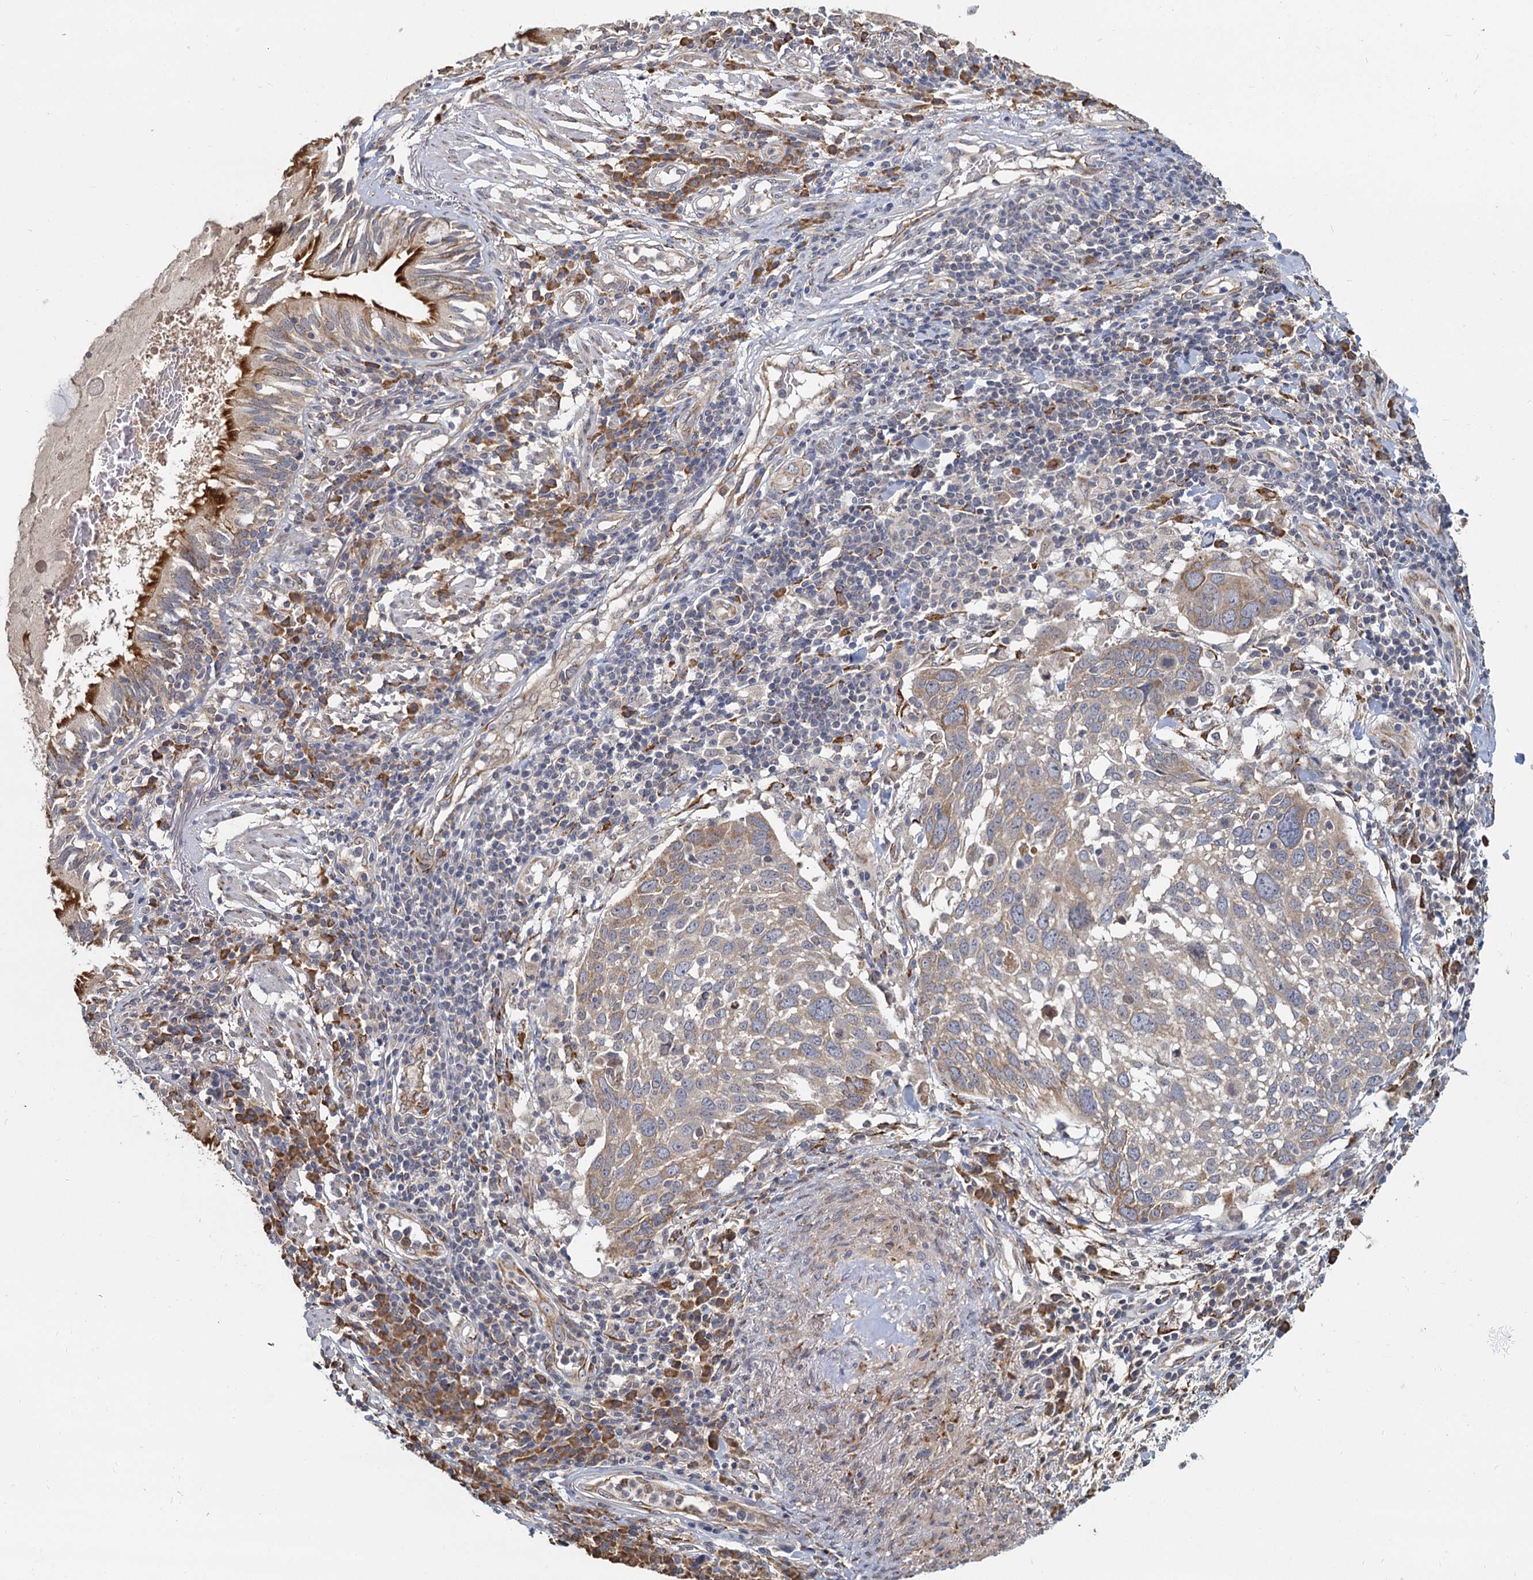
{"staining": {"intensity": "weak", "quantity": "25%-75%", "location": "cytoplasmic/membranous"}, "tissue": "lung cancer", "cell_type": "Tumor cells", "image_type": "cancer", "snomed": [{"axis": "morphology", "description": "Squamous cell carcinoma, NOS"}, {"axis": "topography", "description": "Lung"}], "caption": "DAB immunohistochemical staining of lung cancer (squamous cell carcinoma) demonstrates weak cytoplasmic/membranous protein positivity in about 25%-75% of tumor cells.", "gene": "LRRC51", "patient": {"sex": "male", "age": 65}}